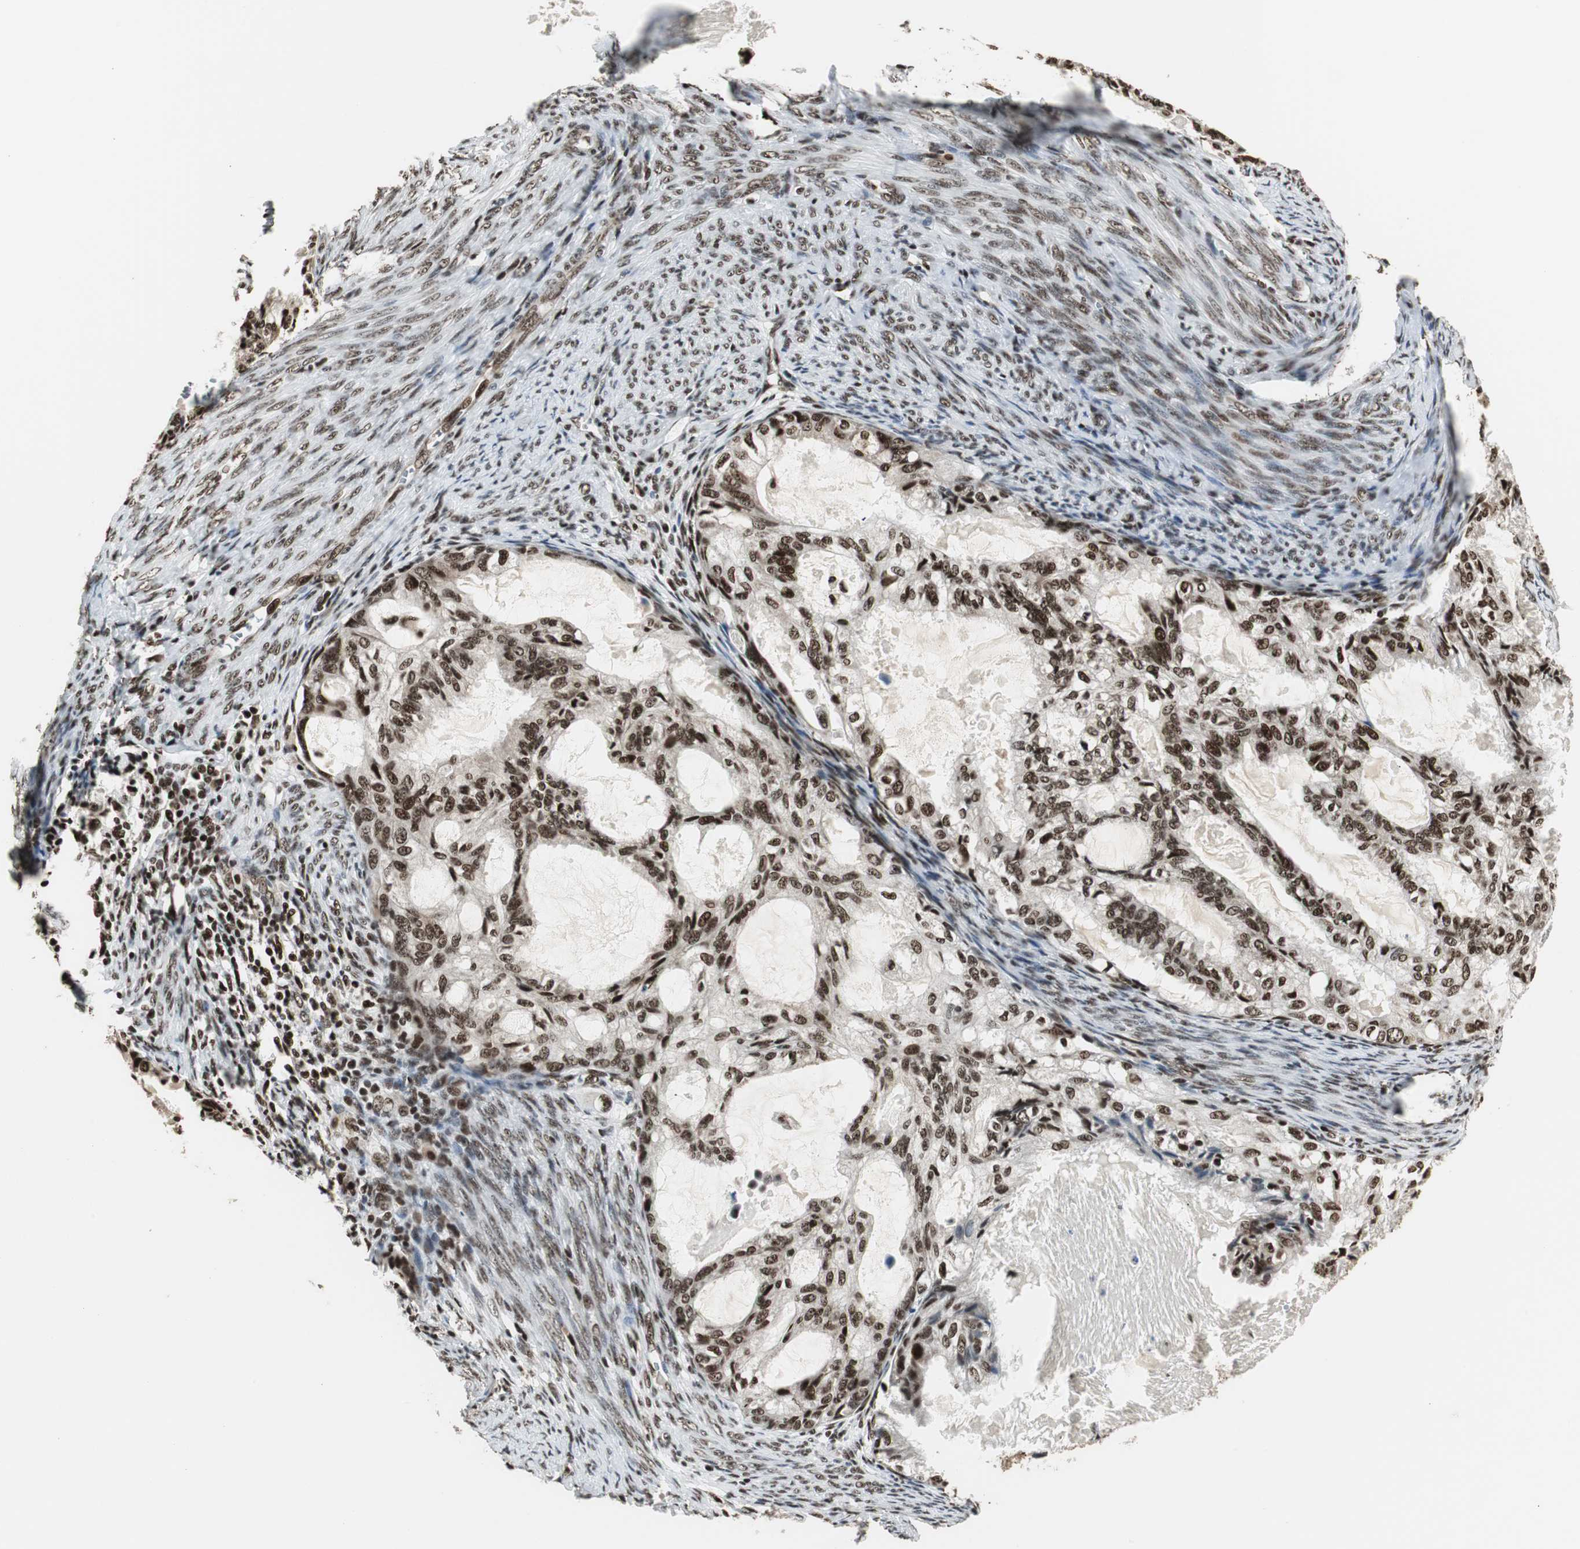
{"staining": {"intensity": "strong", "quantity": ">75%", "location": "nuclear"}, "tissue": "cervical cancer", "cell_type": "Tumor cells", "image_type": "cancer", "snomed": [{"axis": "morphology", "description": "Normal tissue, NOS"}, {"axis": "morphology", "description": "Adenocarcinoma, NOS"}, {"axis": "topography", "description": "Cervix"}, {"axis": "topography", "description": "Endometrium"}], "caption": "This is an image of IHC staining of adenocarcinoma (cervical), which shows strong positivity in the nuclear of tumor cells.", "gene": "PARN", "patient": {"sex": "female", "age": 86}}